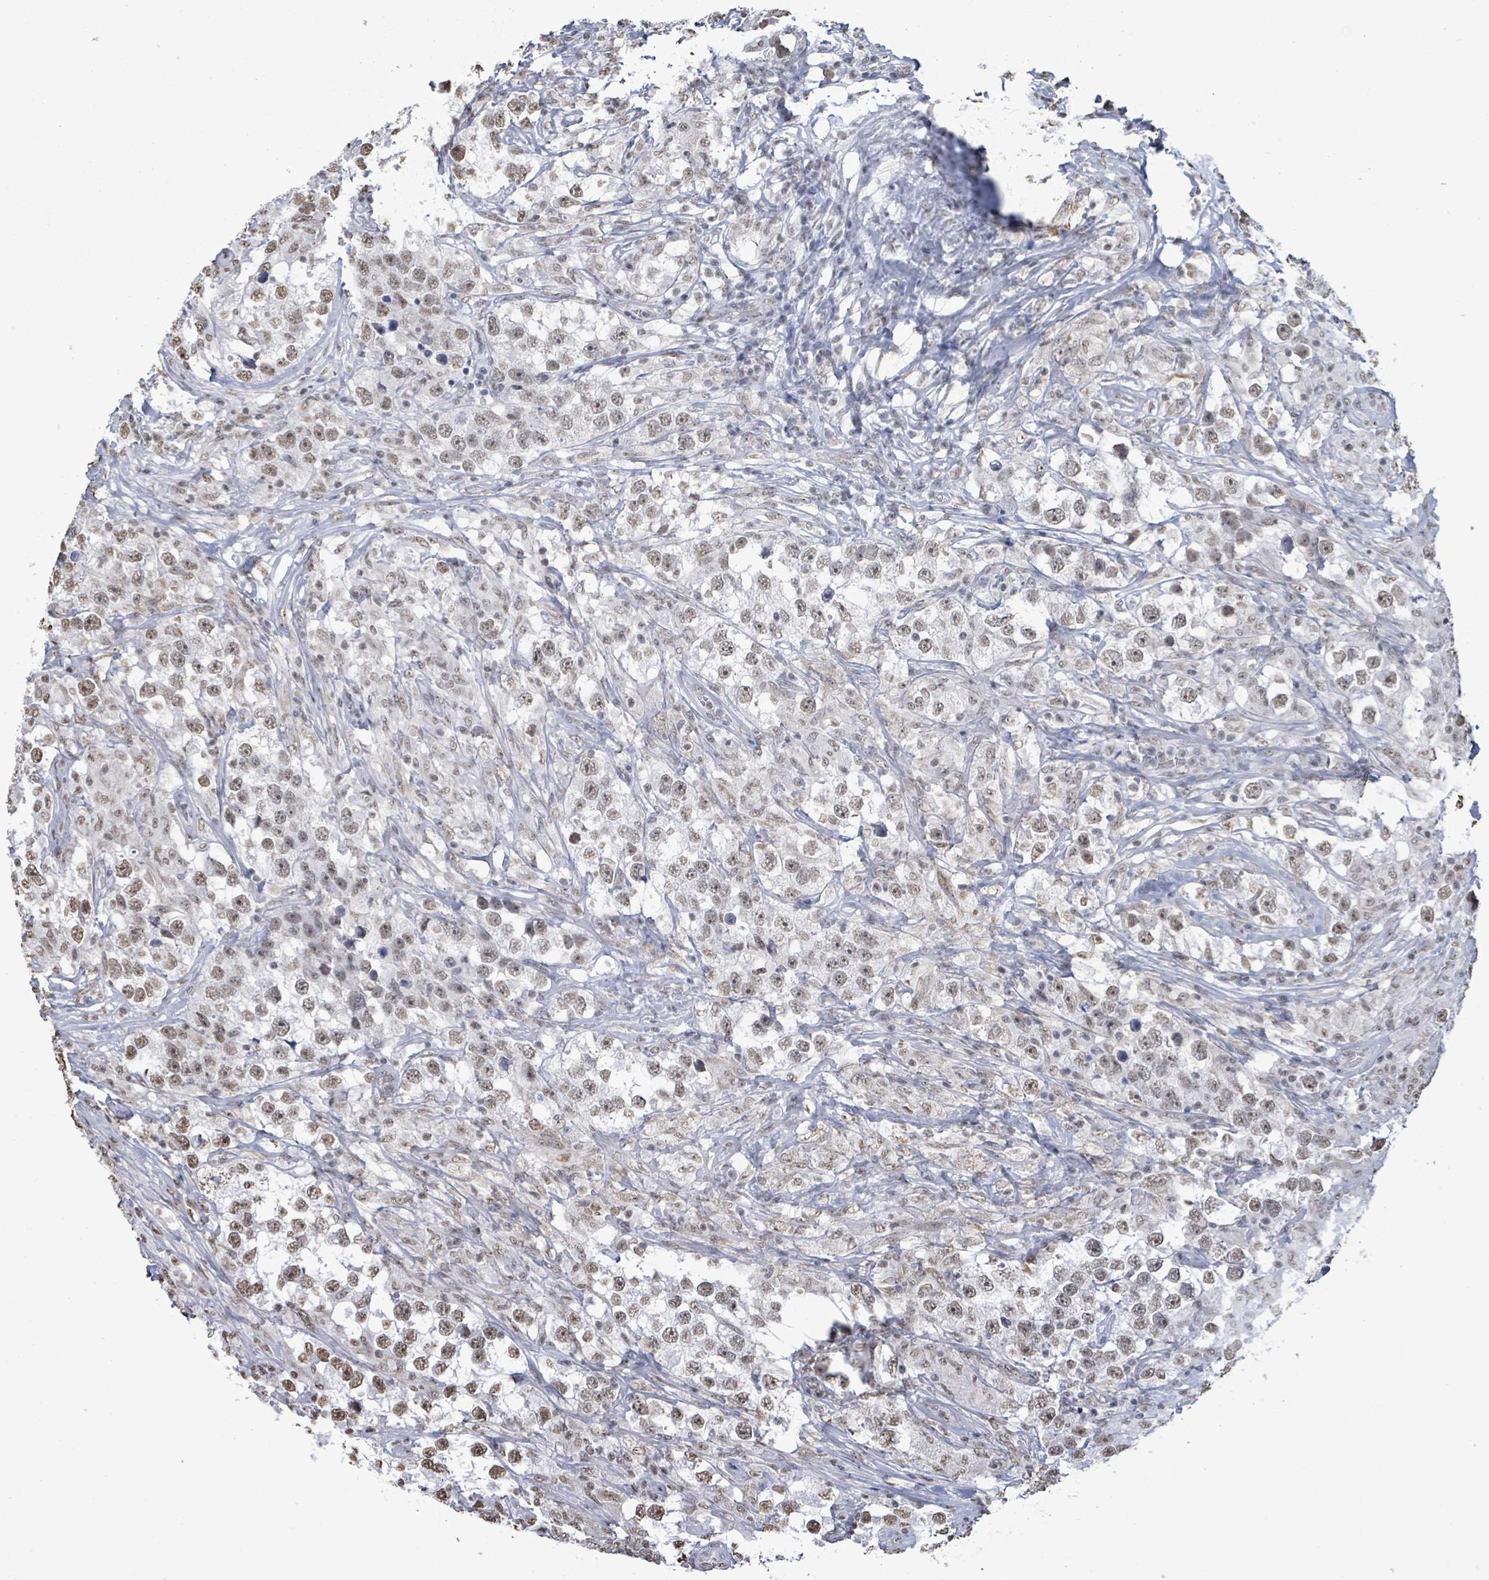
{"staining": {"intensity": "weak", "quantity": ">75%", "location": "nuclear"}, "tissue": "testis cancer", "cell_type": "Tumor cells", "image_type": "cancer", "snomed": [{"axis": "morphology", "description": "Seminoma, NOS"}, {"axis": "topography", "description": "Testis"}], "caption": "There is low levels of weak nuclear positivity in tumor cells of testis cancer (seminoma), as demonstrated by immunohistochemical staining (brown color).", "gene": "SAMD14", "patient": {"sex": "male", "age": 46}}